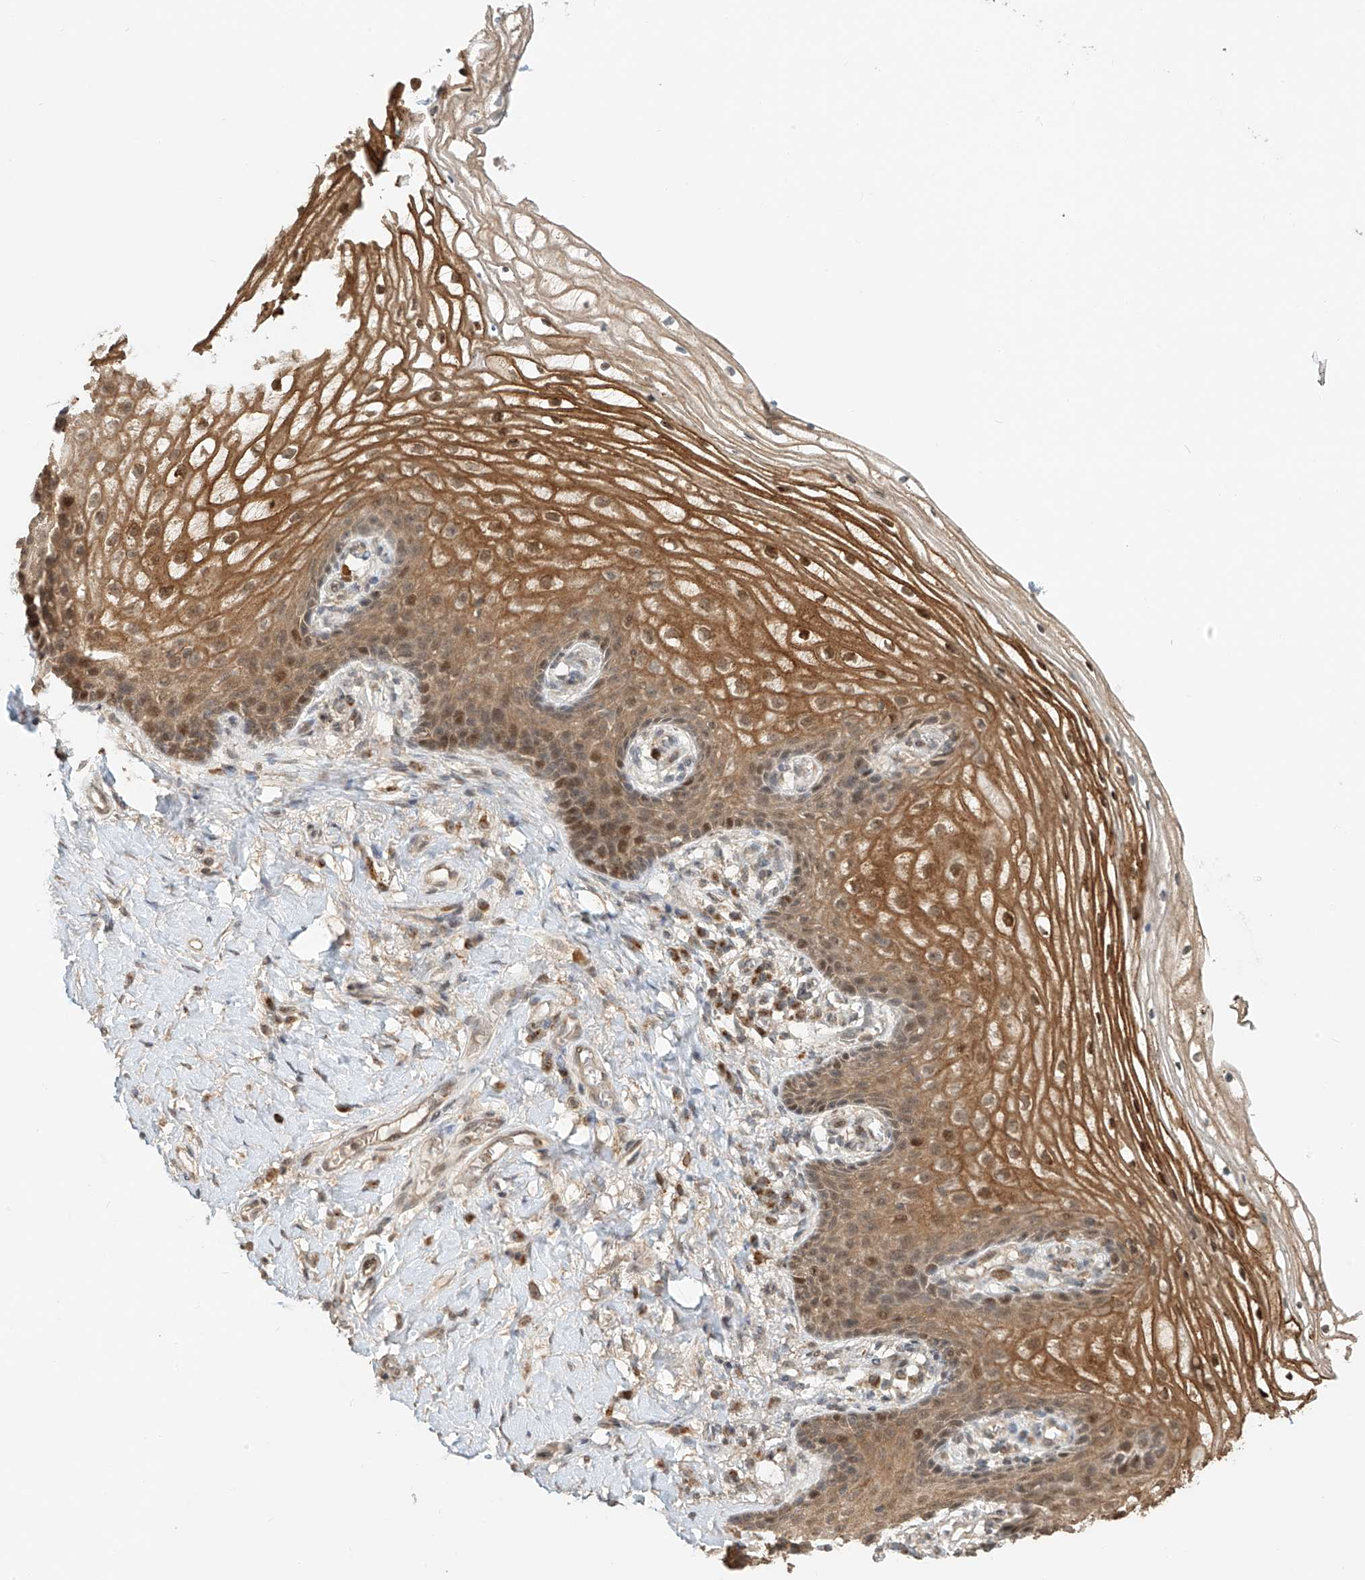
{"staining": {"intensity": "moderate", "quantity": ">75%", "location": "cytoplasmic/membranous,nuclear"}, "tissue": "vagina", "cell_type": "Squamous epithelial cells", "image_type": "normal", "snomed": [{"axis": "morphology", "description": "Normal tissue, NOS"}, {"axis": "topography", "description": "Vagina"}], "caption": "High-magnification brightfield microscopy of normal vagina stained with DAB (brown) and counterstained with hematoxylin (blue). squamous epithelial cells exhibit moderate cytoplasmic/membranous,nuclear expression is appreciated in approximately>75% of cells.", "gene": "SYTL3", "patient": {"sex": "female", "age": 60}}